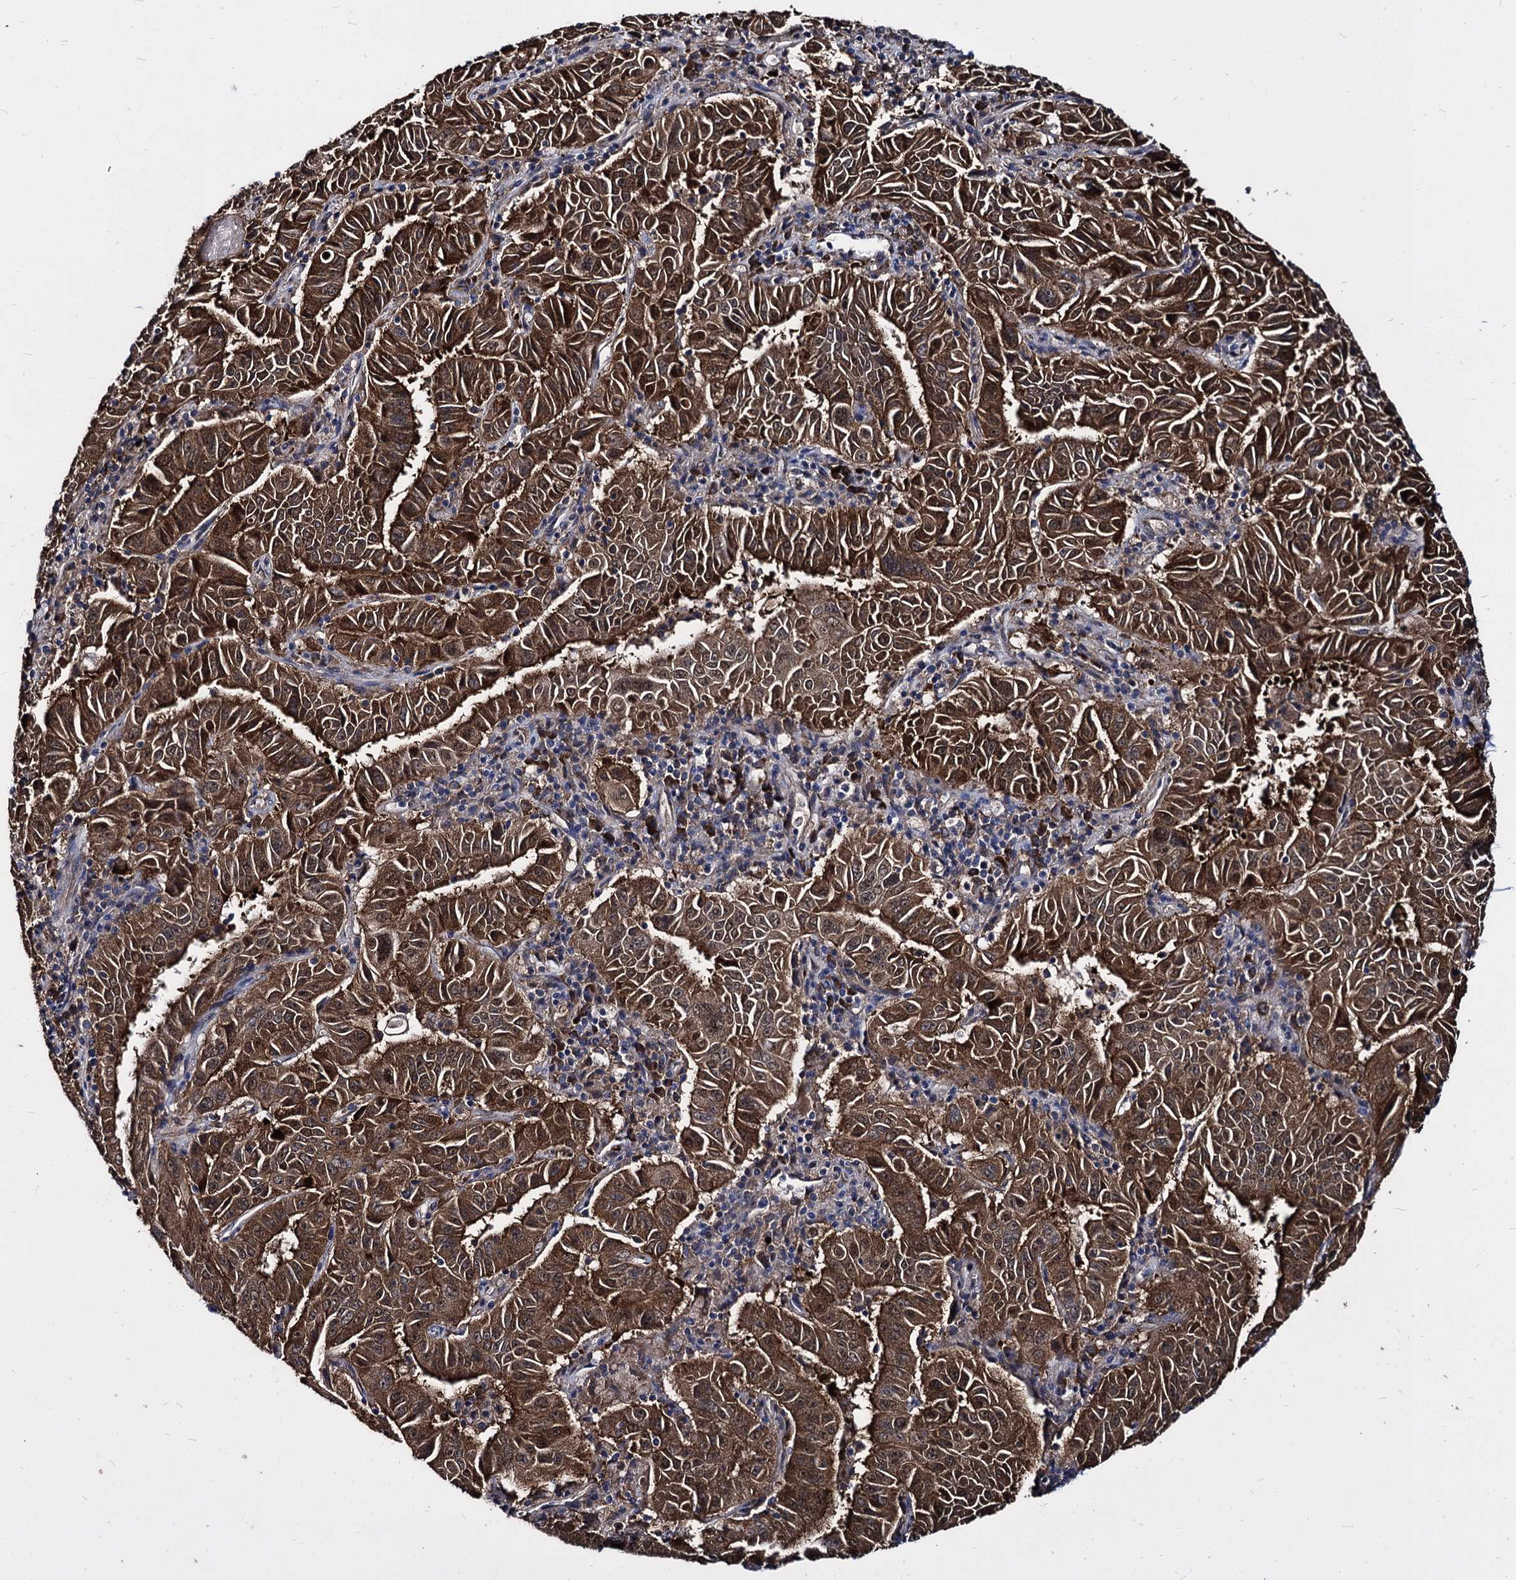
{"staining": {"intensity": "moderate", "quantity": ">75%", "location": "cytoplasmic/membranous,nuclear"}, "tissue": "pancreatic cancer", "cell_type": "Tumor cells", "image_type": "cancer", "snomed": [{"axis": "morphology", "description": "Adenocarcinoma, NOS"}, {"axis": "topography", "description": "Pancreas"}], "caption": "Tumor cells demonstrate moderate cytoplasmic/membranous and nuclear expression in about >75% of cells in pancreatic cancer.", "gene": "NME1", "patient": {"sex": "male", "age": 63}}